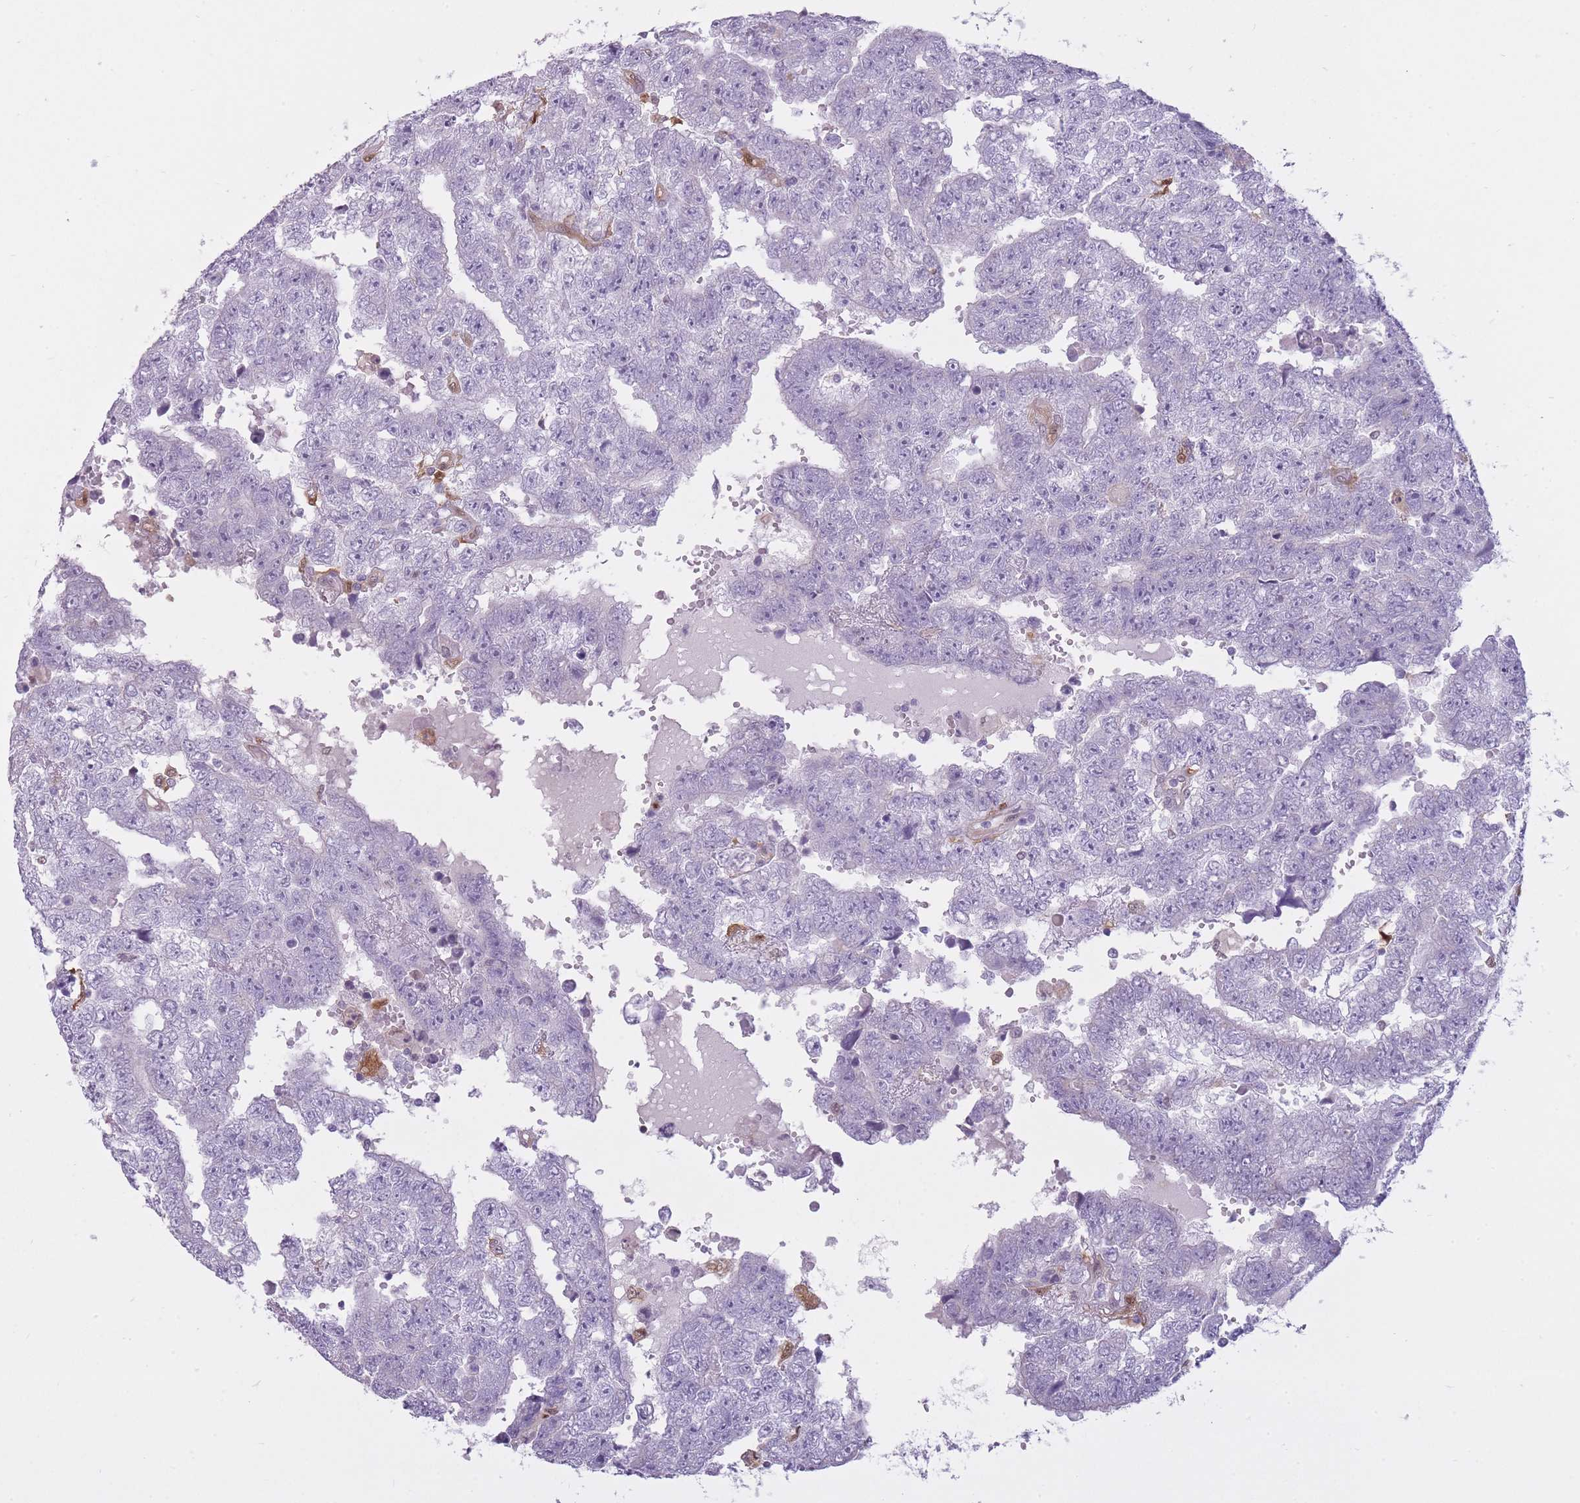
{"staining": {"intensity": "negative", "quantity": "none", "location": "none"}, "tissue": "testis cancer", "cell_type": "Tumor cells", "image_type": "cancer", "snomed": [{"axis": "morphology", "description": "Carcinoma, Embryonal, NOS"}, {"axis": "topography", "description": "Testis"}], "caption": "Human embryonal carcinoma (testis) stained for a protein using immunohistochemistry shows no expression in tumor cells.", "gene": "LGALS9", "patient": {"sex": "male", "age": 25}}